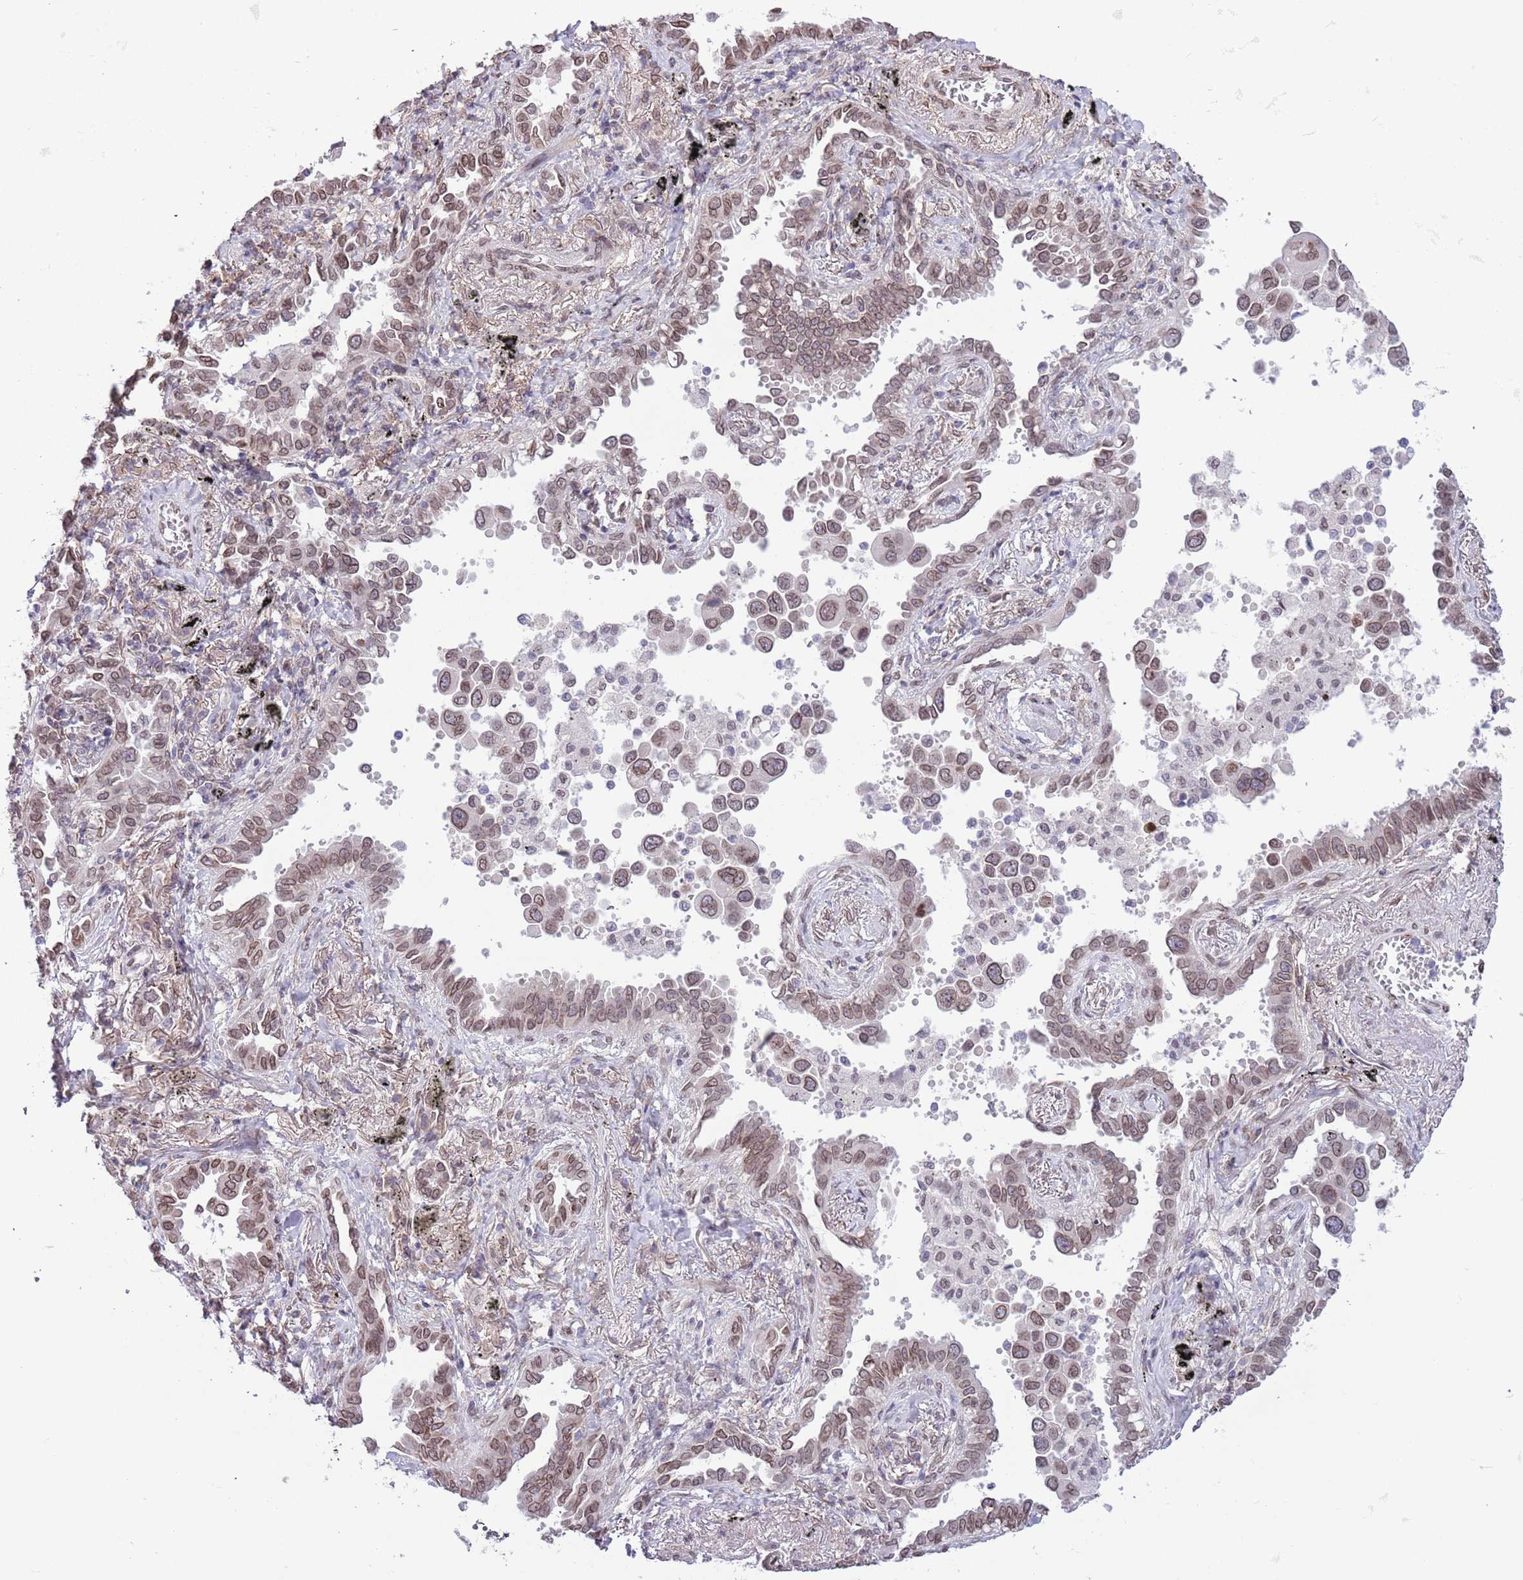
{"staining": {"intensity": "moderate", "quantity": ">75%", "location": "cytoplasmic/membranous,nuclear"}, "tissue": "lung cancer", "cell_type": "Tumor cells", "image_type": "cancer", "snomed": [{"axis": "morphology", "description": "Adenocarcinoma, NOS"}, {"axis": "topography", "description": "Lung"}], "caption": "Protein expression analysis of lung adenocarcinoma exhibits moderate cytoplasmic/membranous and nuclear positivity in approximately >75% of tumor cells.", "gene": "ZGLP1", "patient": {"sex": "male", "age": 67}}